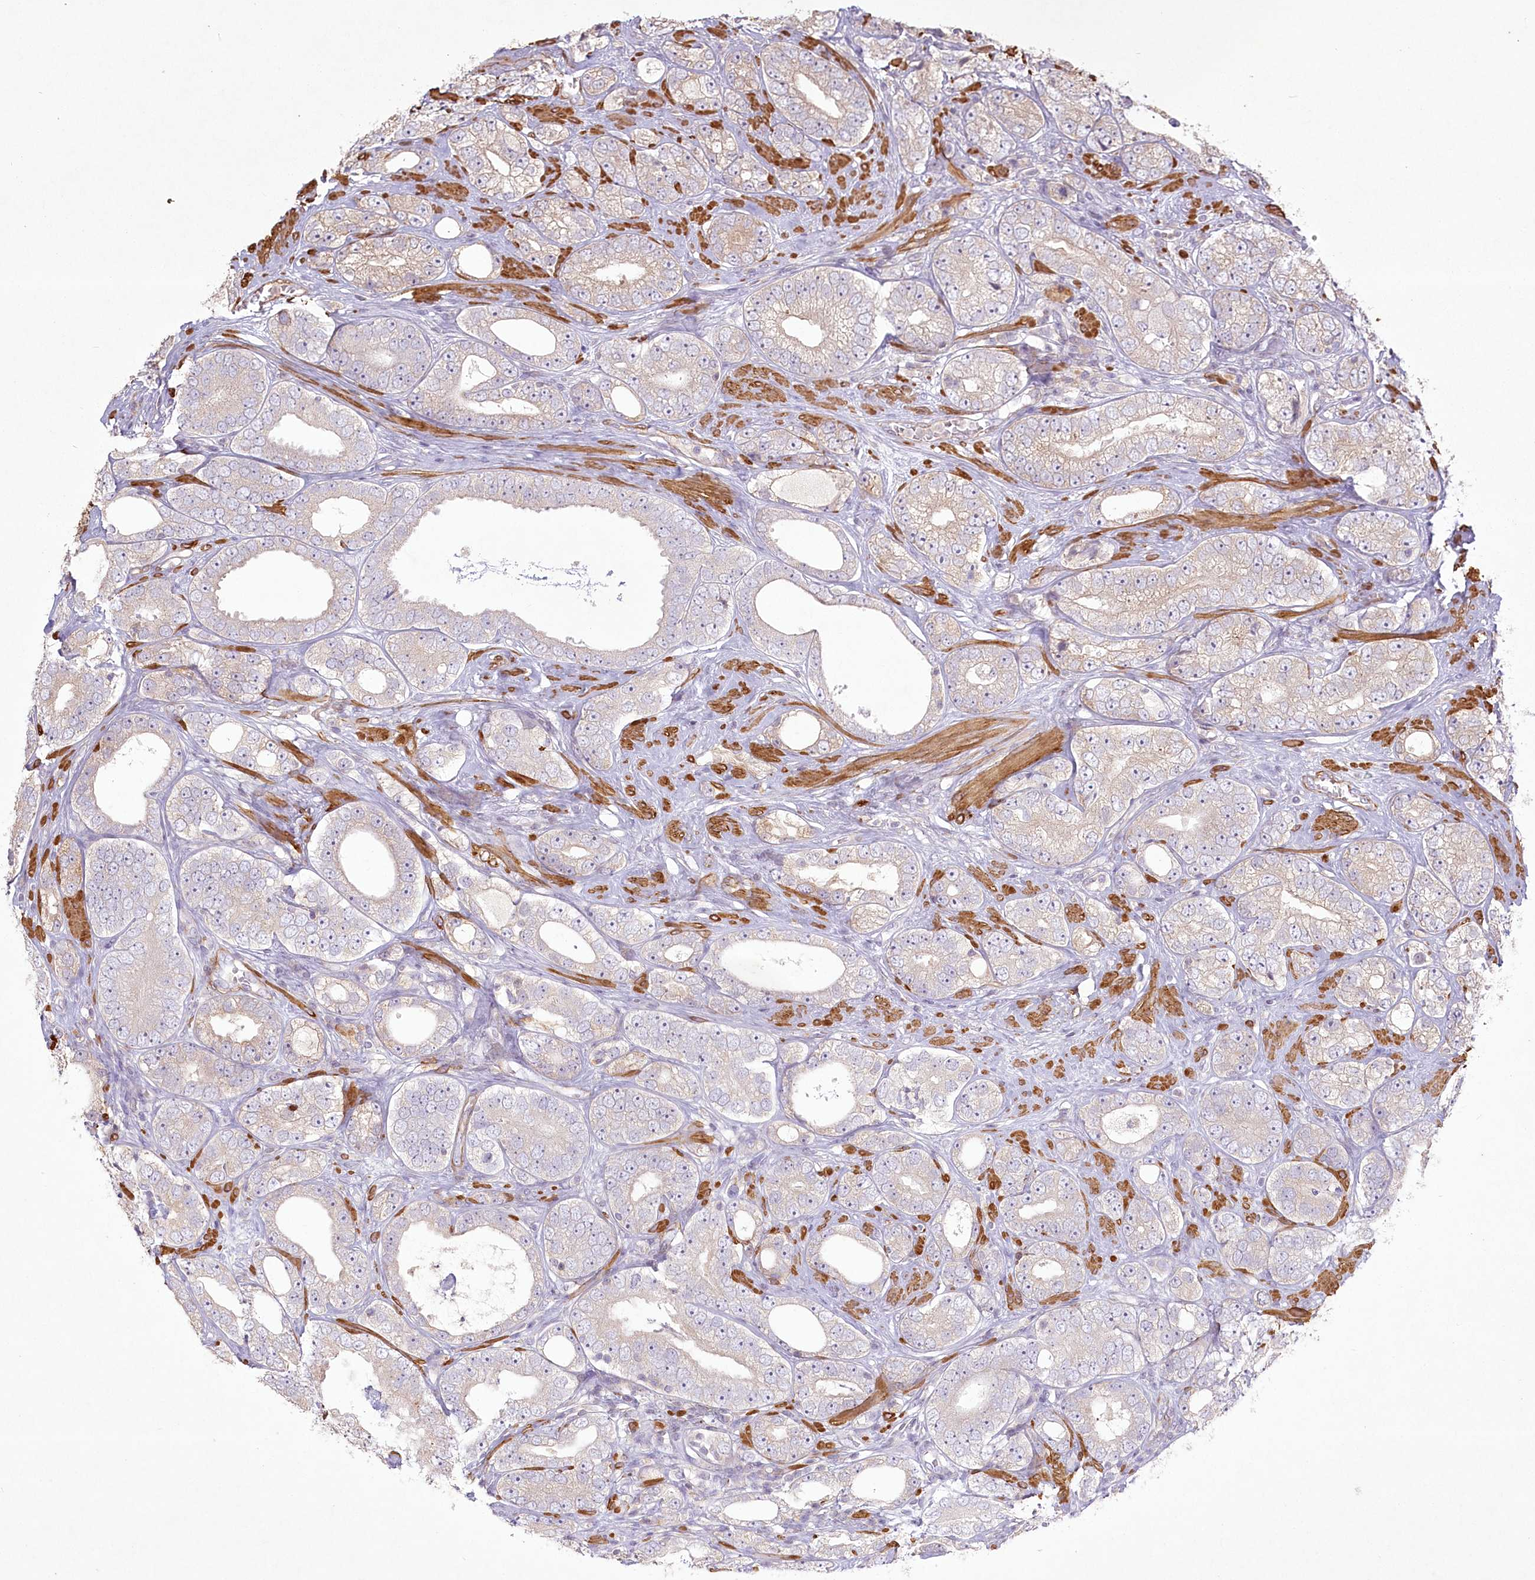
{"staining": {"intensity": "negative", "quantity": "none", "location": "none"}, "tissue": "prostate cancer", "cell_type": "Tumor cells", "image_type": "cancer", "snomed": [{"axis": "morphology", "description": "Adenocarcinoma, High grade"}, {"axis": "topography", "description": "Prostate"}], "caption": "Immunohistochemistry (IHC) photomicrograph of neoplastic tissue: prostate high-grade adenocarcinoma stained with DAB exhibits no significant protein expression in tumor cells.", "gene": "INPP4B", "patient": {"sex": "male", "age": 56}}